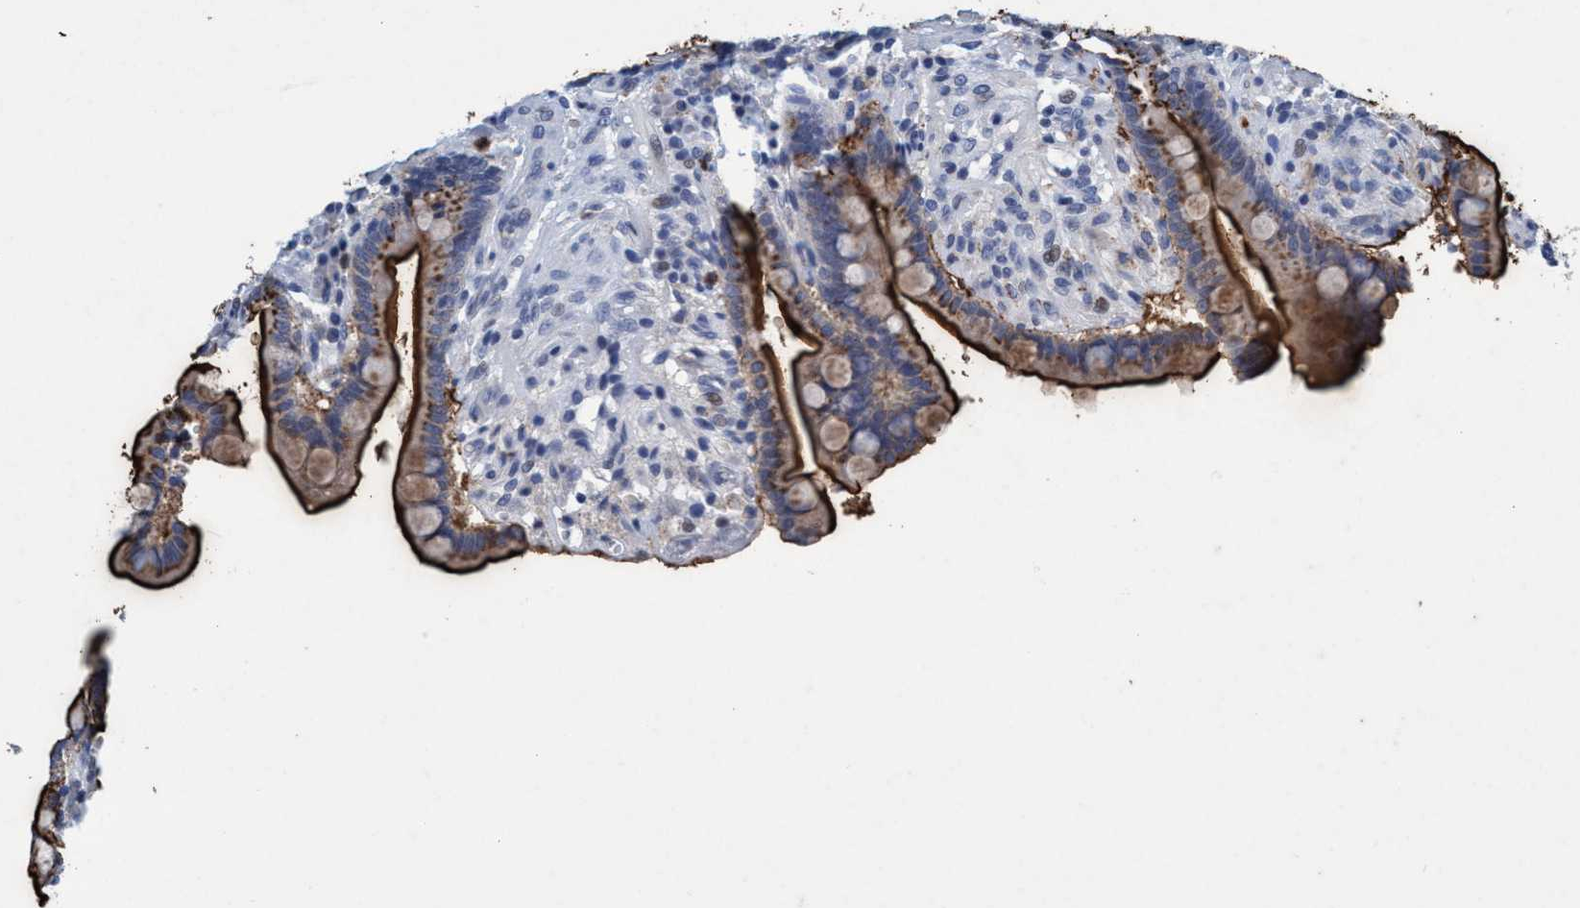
{"staining": {"intensity": "negative", "quantity": "none", "location": "none"}, "tissue": "colon", "cell_type": "Endothelial cells", "image_type": "normal", "snomed": [{"axis": "morphology", "description": "Normal tissue, NOS"}, {"axis": "topography", "description": "Colon"}], "caption": "Immunohistochemistry histopathology image of normal colon: colon stained with DAB (3,3'-diaminobenzidine) exhibits no significant protein expression in endothelial cells. (Immunohistochemistry, brightfield microscopy, high magnification).", "gene": "GRB14", "patient": {"sex": "male", "age": 73}}